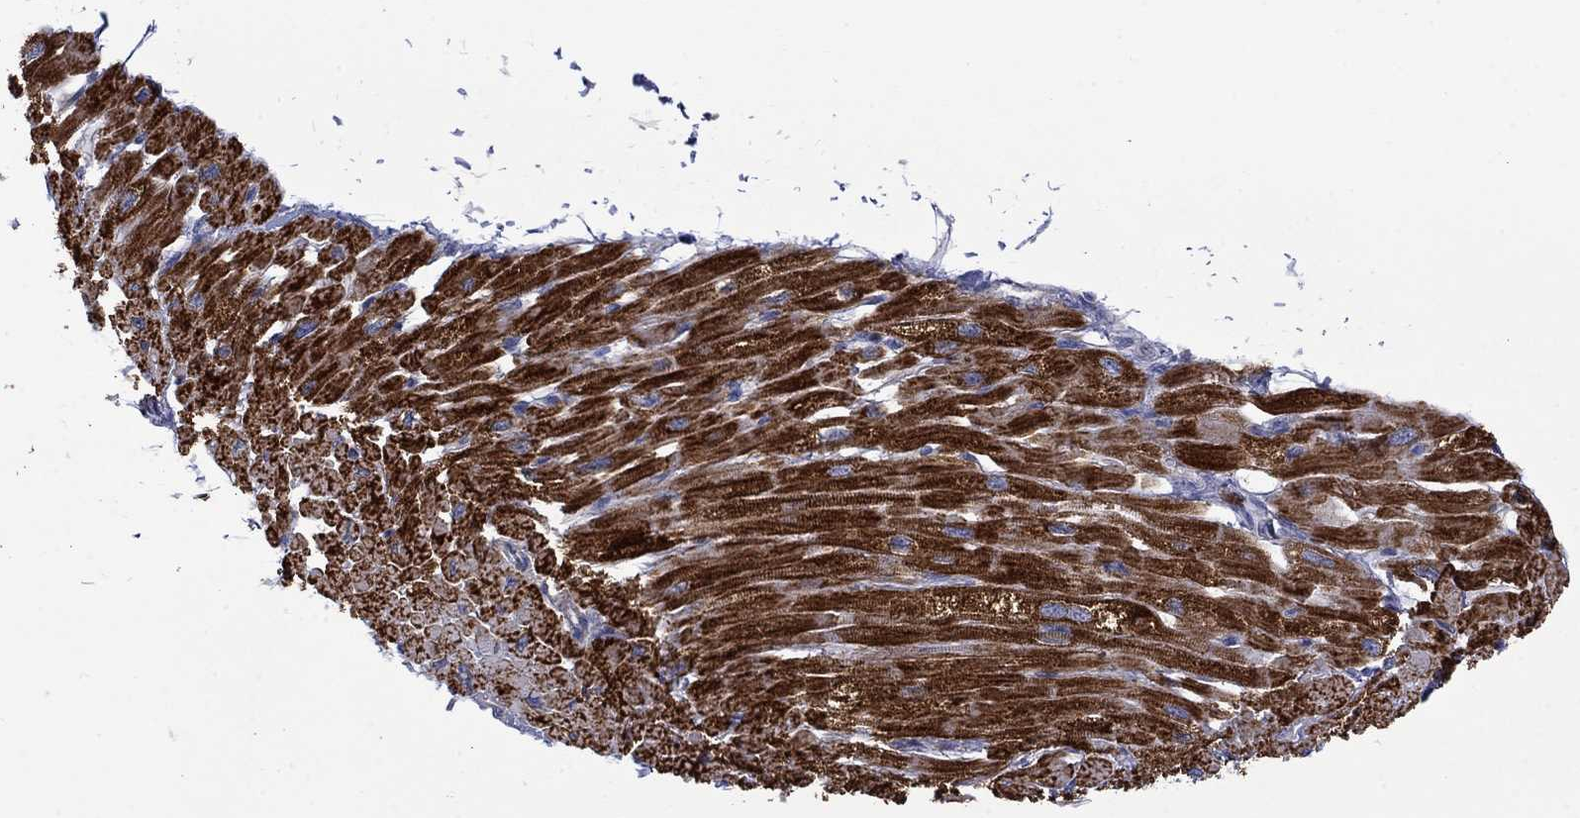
{"staining": {"intensity": "strong", "quantity": ">75%", "location": "cytoplasmic/membranous"}, "tissue": "heart muscle", "cell_type": "Cardiomyocytes", "image_type": "normal", "snomed": [{"axis": "morphology", "description": "Normal tissue, NOS"}, {"axis": "topography", "description": "Heart"}], "caption": "Immunohistochemistry (IHC) staining of unremarkable heart muscle, which shows high levels of strong cytoplasmic/membranous expression in approximately >75% of cardiomyocytes indicating strong cytoplasmic/membranous protein expression. The staining was performed using DAB (brown) for protein detection and nuclei were counterstained in hematoxylin (blue).", "gene": "CISD1", "patient": {"sex": "male", "age": 66}}